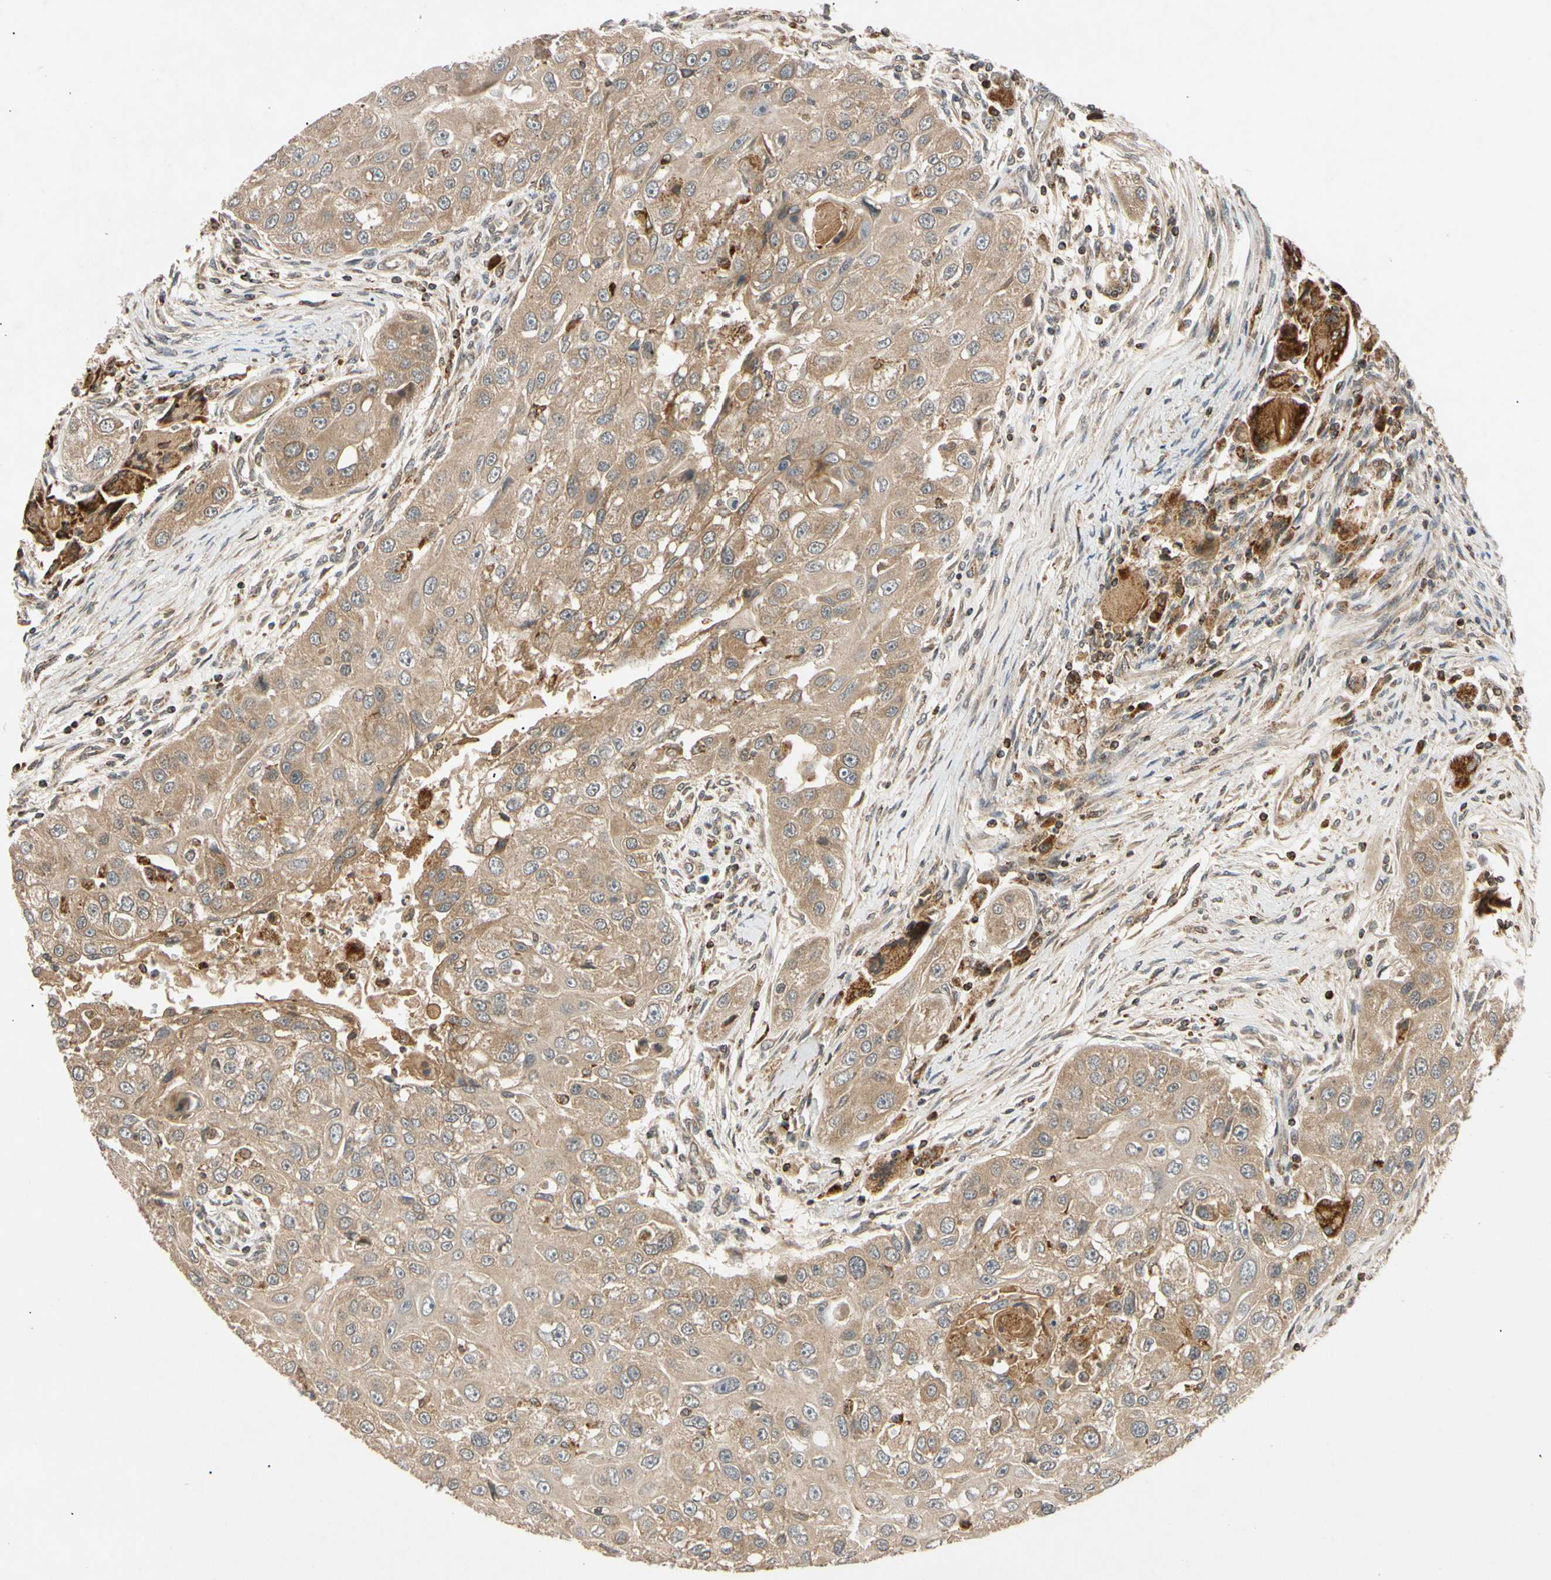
{"staining": {"intensity": "moderate", "quantity": ">75%", "location": "cytoplasmic/membranous"}, "tissue": "head and neck cancer", "cell_type": "Tumor cells", "image_type": "cancer", "snomed": [{"axis": "morphology", "description": "Normal tissue, NOS"}, {"axis": "morphology", "description": "Squamous cell carcinoma, NOS"}, {"axis": "topography", "description": "Skeletal muscle"}, {"axis": "topography", "description": "Head-Neck"}], "caption": "About >75% of tumor cells in human head and neck cancer display moderate cytoplasmic/membranous protein staining as visualized by brown immunohistochemical staining.", "gene": "MRPS22", "patient": {"sex": "male", "age": 51}}